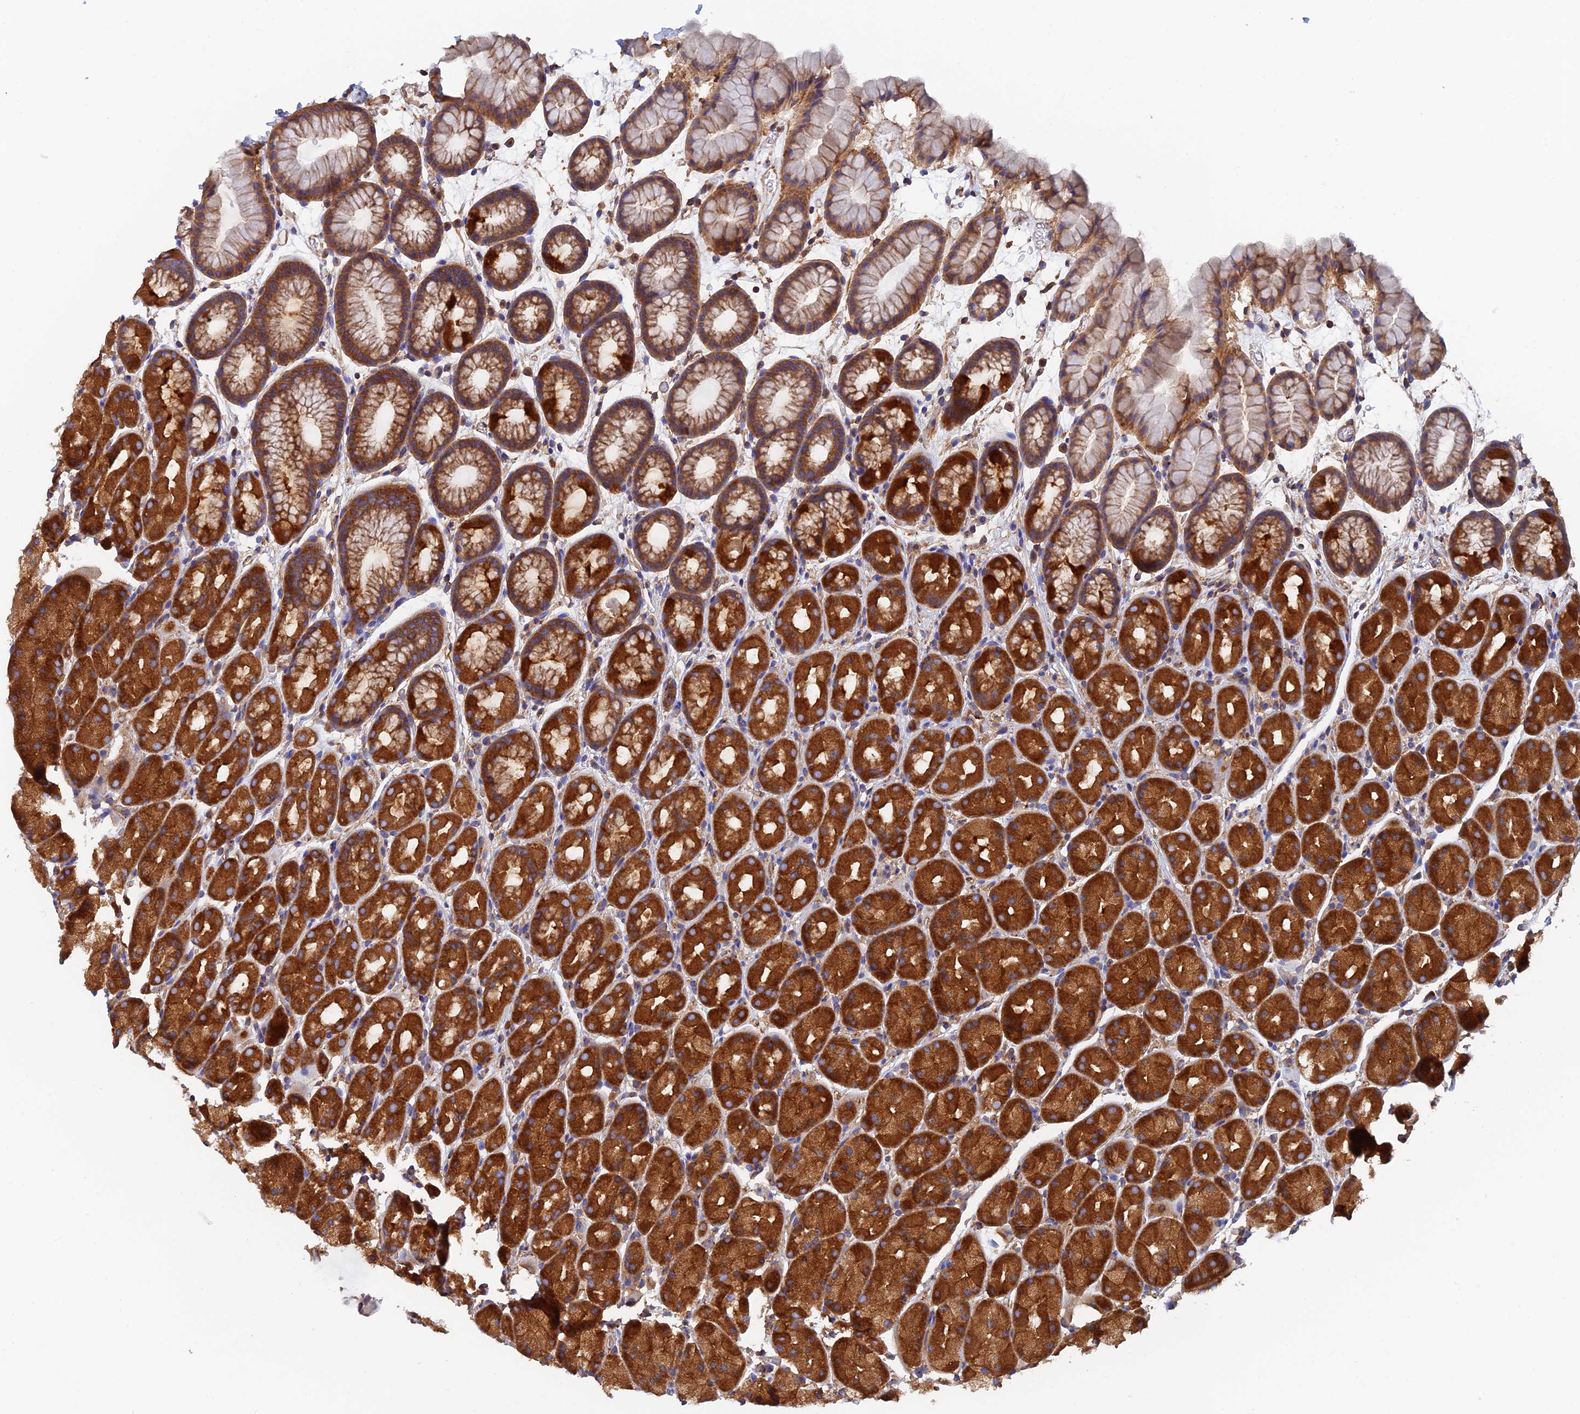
{"staining": {"intensity": "strong", "quantity": ">75%", "location": "cytoplasmic/membranous"}, "tissue": "stomach", "cell_type": "Glandular cells", "image_type": "normal", "snomed": [{"axis": "morphology", "description": "Normal tissue, NOS"}, {"axis": "topography", "description": "Stomach, upper"}, {"axis": "topography", "description": "Stomach"}], "caption": "An immunohistochemistry image of normal tissue is shown. Protein staining in brown highlights strong cytoplasmic/membranous positivity in stomach within glandular cells.", "gene": "DCTN2", "patient": {"sex": "male", "age": 47}}